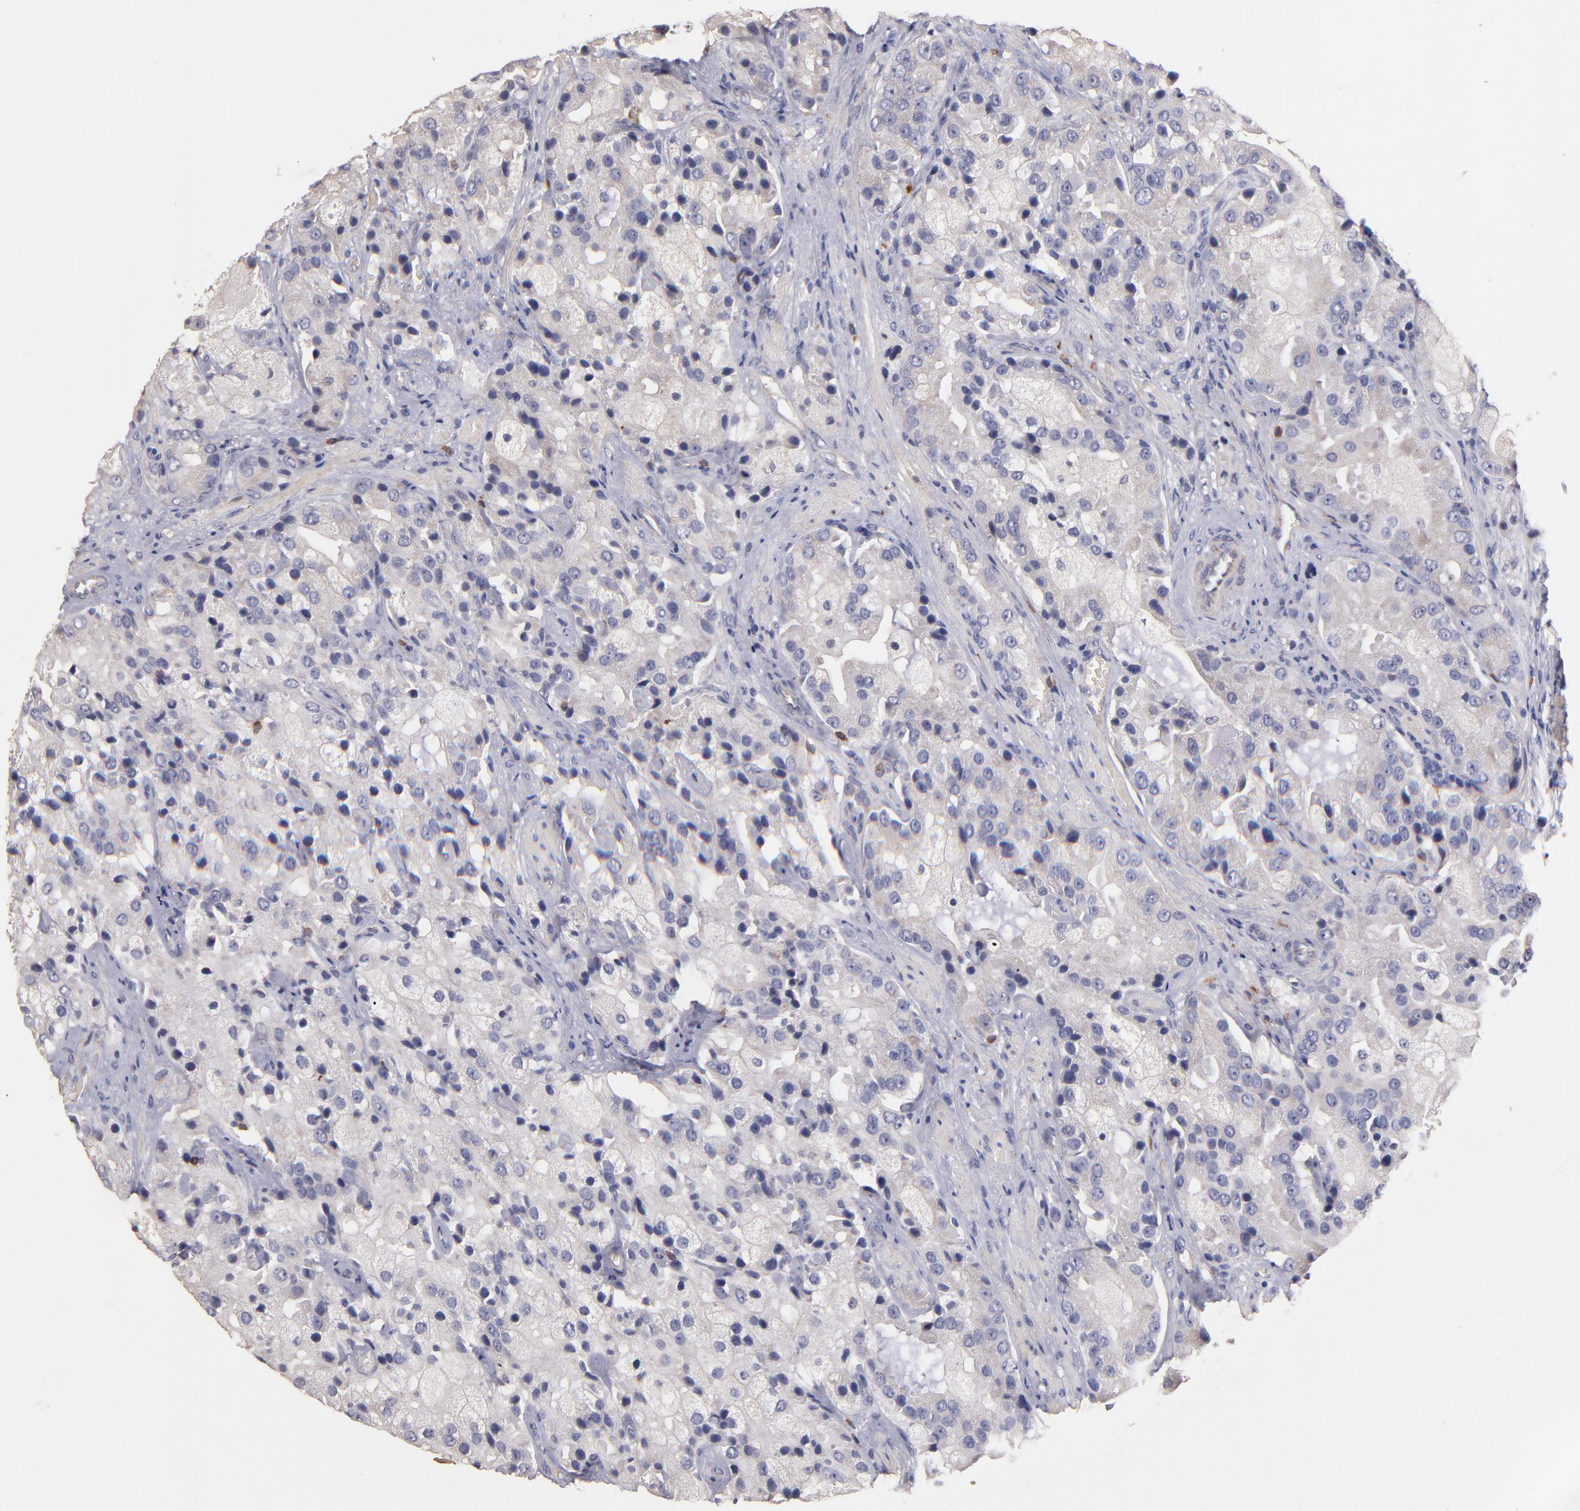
{"staining": {"intensity": "negative", "quantity": "none", "location": "none"}, "tissue": "prostate cancer", "cell_type": "Tumor cells", "image_type": "cancer", "snomed": [{"axis": "morphology", "description": "Adenocarcinoma, High grade"}, {"axis": "topography", "description": "Prostate"}], "caption": "Tumor cells show no significant protein staining in prostate cancer. (Immunohistochemistry, brightfield microscopy, high magnification).", "gene": "MAGEE1", "patient": {"sex": "male", "age": 70}}